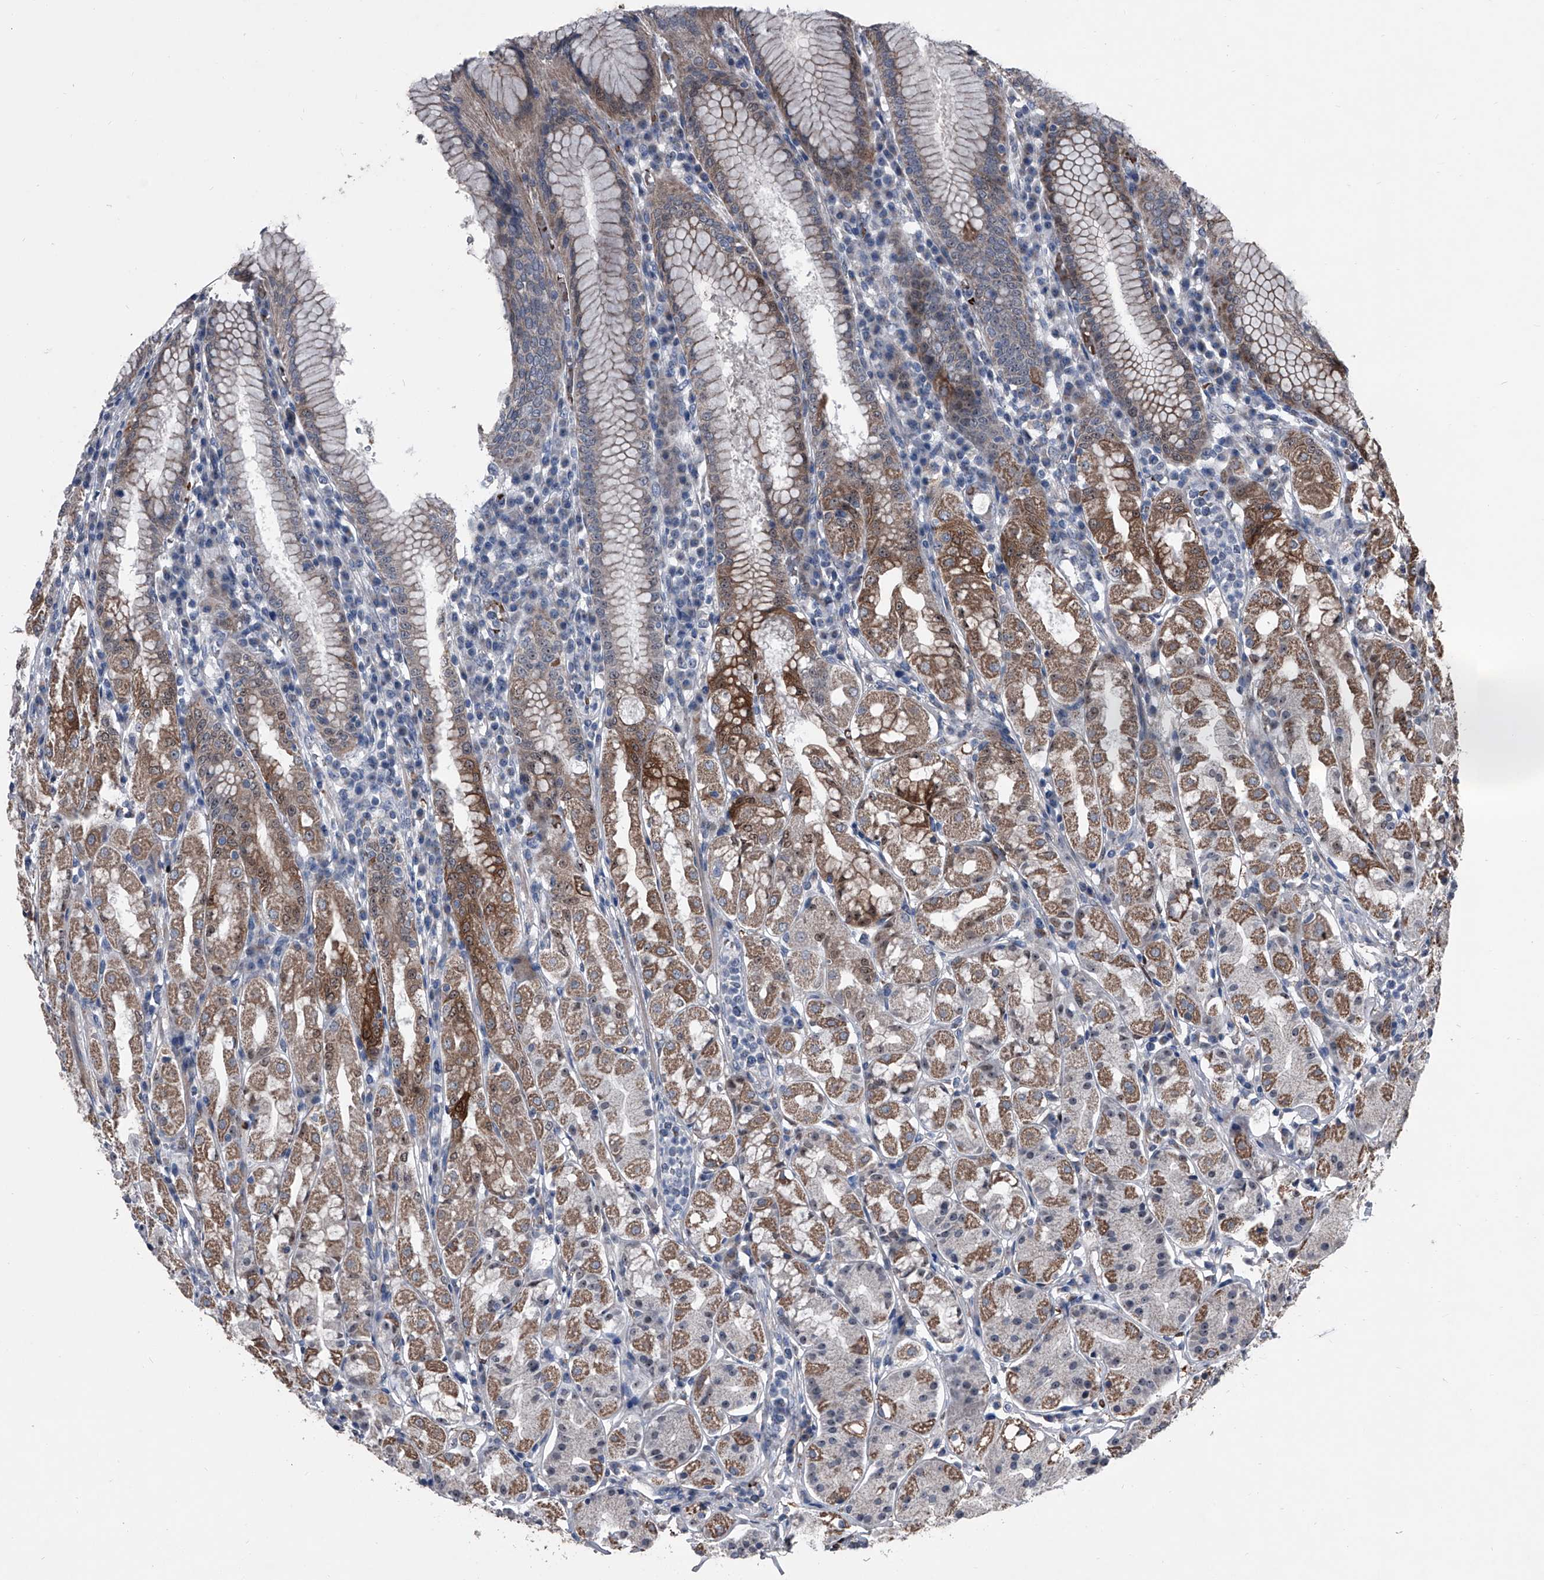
{"staining": {"intensity": "moderate", "quantity": "25%-75%", "location": "cytoplasmic/membranous,nuclear"}, "tissue": "stomach", "cell_type": "Glandular cells", "image_type": "normal", "snomed": [{"axis": "morphology", "description": "Normal tissue, NOS"}, {"axis": "topography", "description": "Stomach"}, {"axis": "topography", "description": "Stomach, lower"}], "caption": "Protein staining shows moderate cytoplasmic/membranous,nuclear staining in about 25%-75% of glandular cells in benign stomach. The staining was performed using DAB, with brown indicating positive protein expression. Nuclei are stained blue with hematoxylin.", "gene": "CEP85L", "patient": {"sex": "female", "age": 56}}